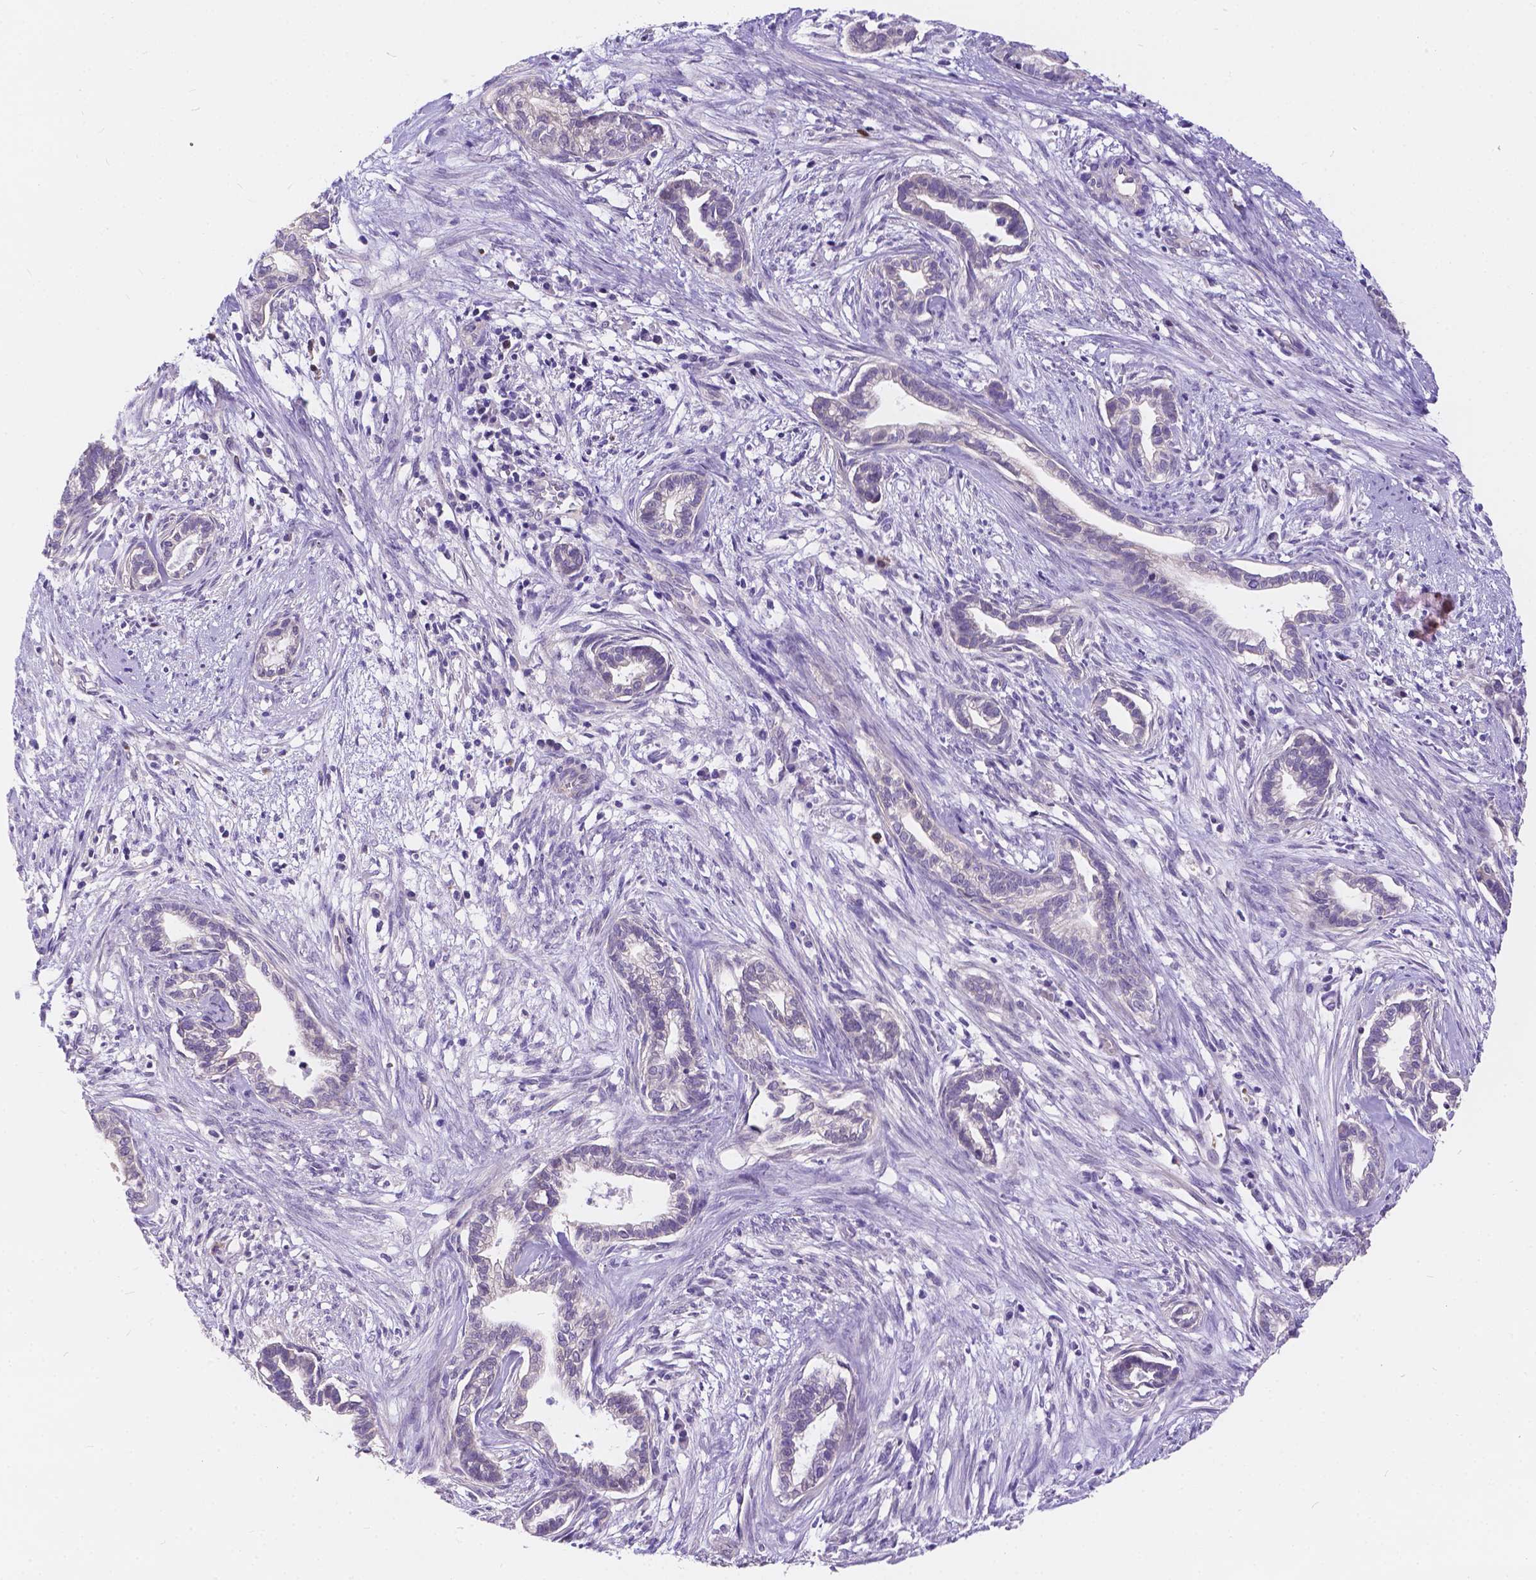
{"staining": {"intensity": "negative", "quantity": "none", "location": "none"}, "tissue": "cervical cancer", "cell_type": "Tumor cells", "image_type": "cancer", "snomed": [{"axis": "morphology", "description": "Adenocarcinoma, NOS"}, {"axis": "topography", "description": "Cervix"}], "caption": "Immunohistochemistry micrograph of neoplastic tissue: adenocarcinoma (cervical) stained with DAB (3,3'-diaminobenzidine) displays no significant protein positivity in tumor cells.", "gene": "DLEC1", "patient": {"sex": "female", "age": 62}}